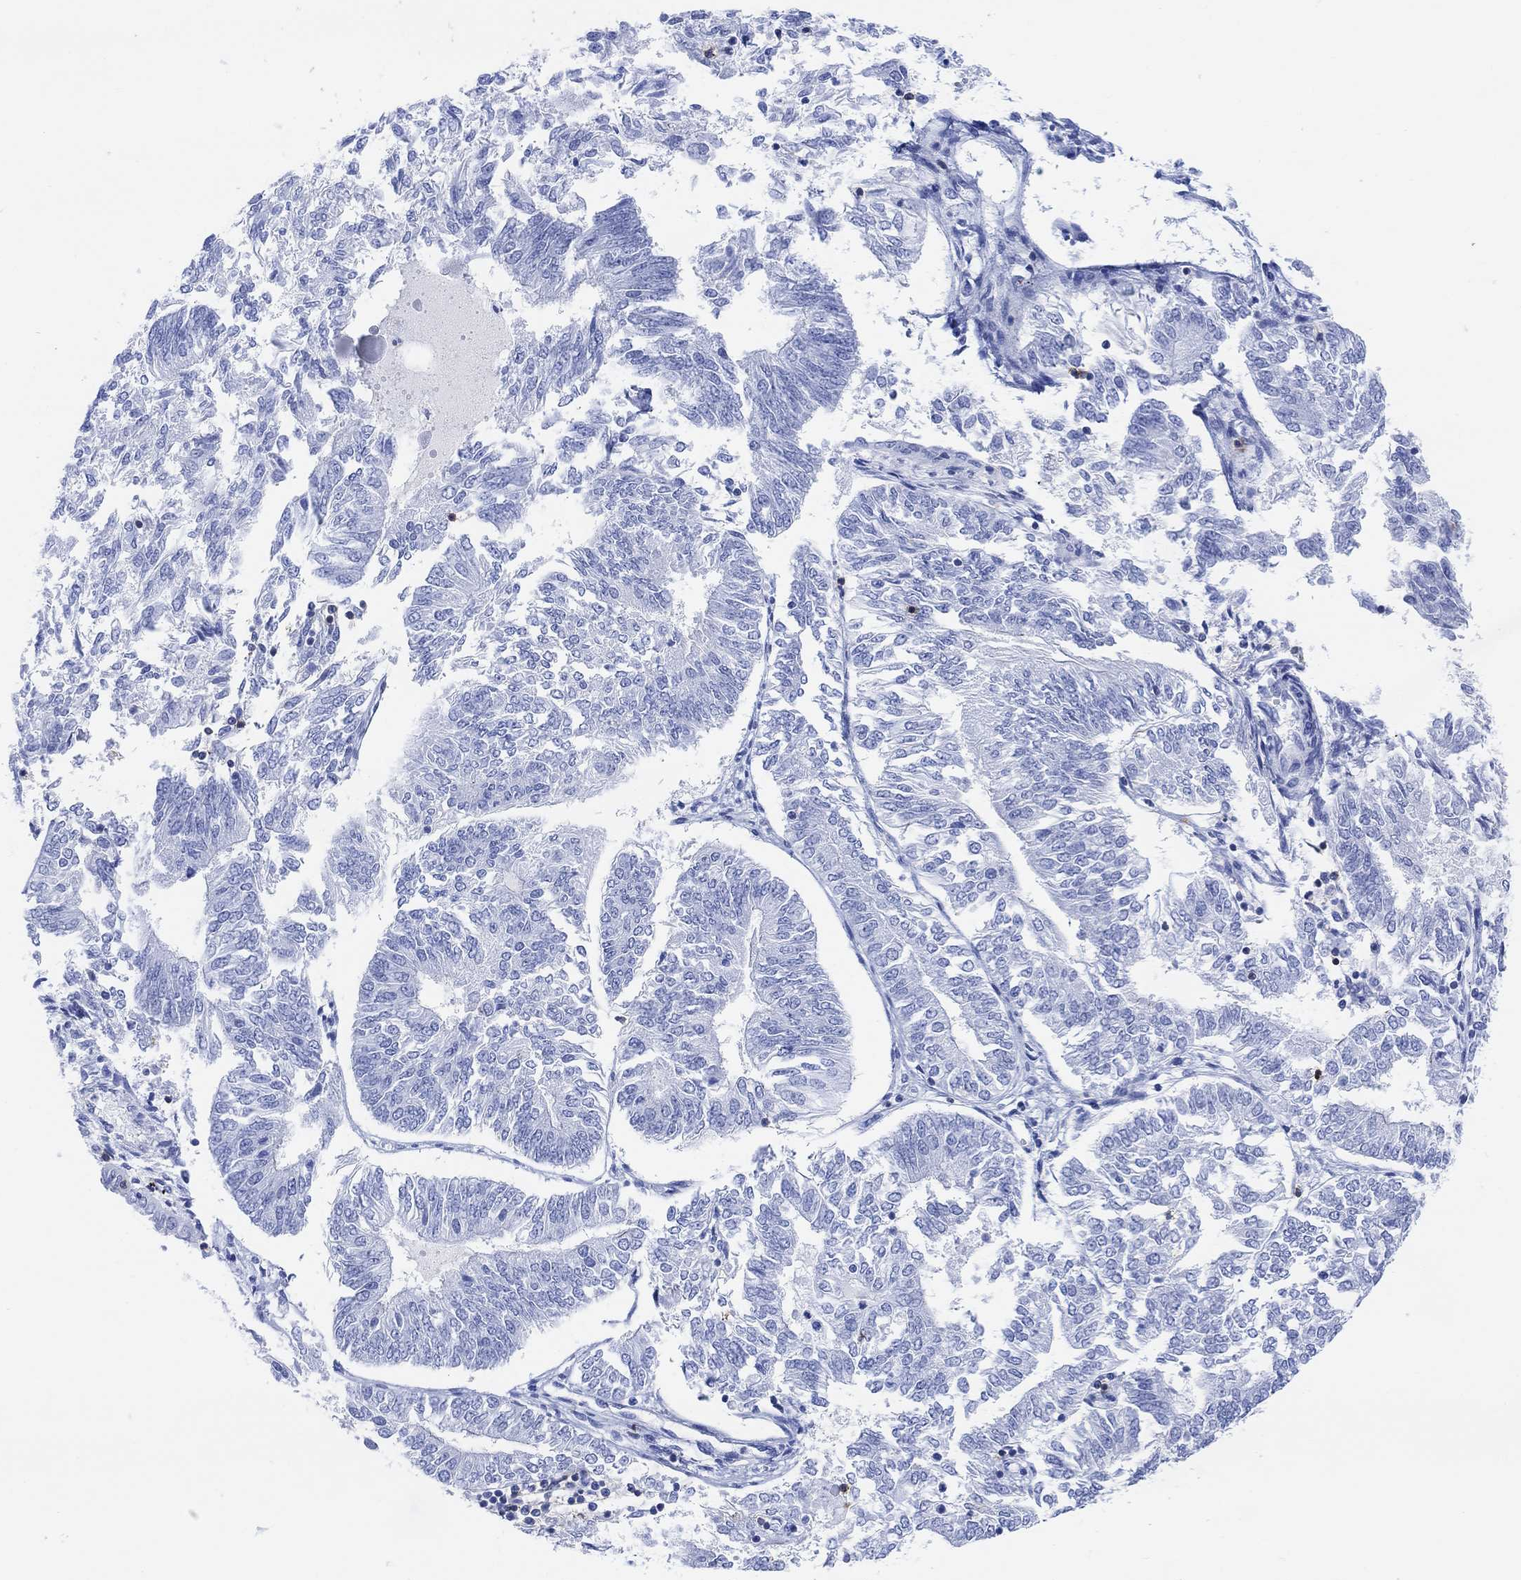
{"staining": {"intensity": "negative", "quantity": "none", "location": "none"}, "tissue": "endometrial cancer", "cell_type": "Tumor cells", "image_type": "cancer", "snomed": [{"axis": "morphology", "description": "Adenocarcinoma, NOS"}, {"axis": "topography", "description": "Endometrium"}], "caption": "Tumor cells show no significant protein positivity in endometrial cancer. (DAB IHC visualized using brightfield microscopy, high magnification).", "gene": "GPR65", "patient": {"sex": "female", "age": 58}}